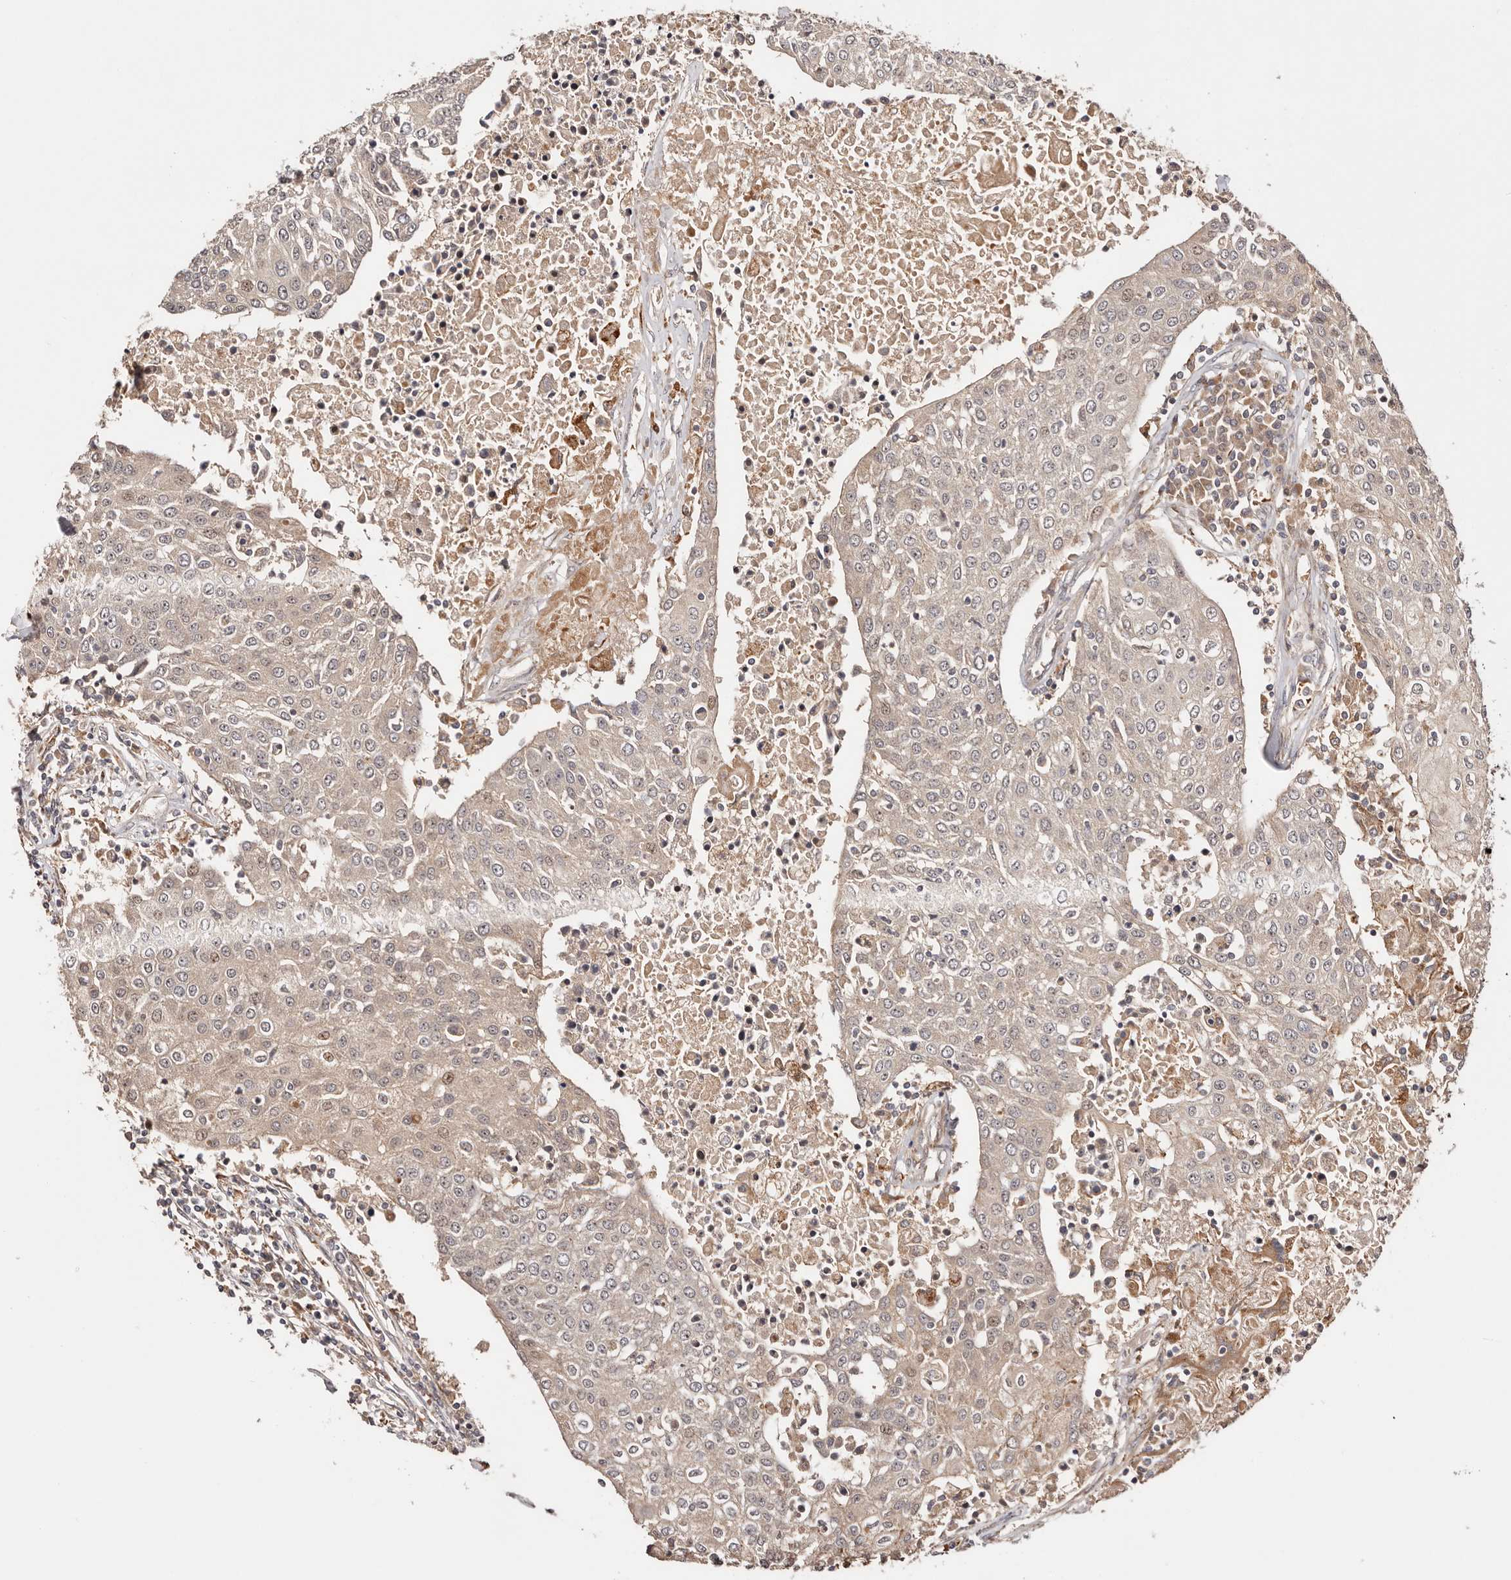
{"staining": {"intensity": "weak", "quantity": "<25%", "location": "nuclear"}, "tissue": "urothelial cancer", "cell_type": "Tumor cells", "image_type": "cancer", "snomed": [{"axis": "morphology", "description": "Urothelial carcinoma, High grade"}, {"axis": "topography", "description": "Urinary bladder"}], "caption": "Tumor cells are negative for protein expression in human urothelial cancer.", "gene": "PTPN22", "patient": {"sex": "female", "age": 85}}